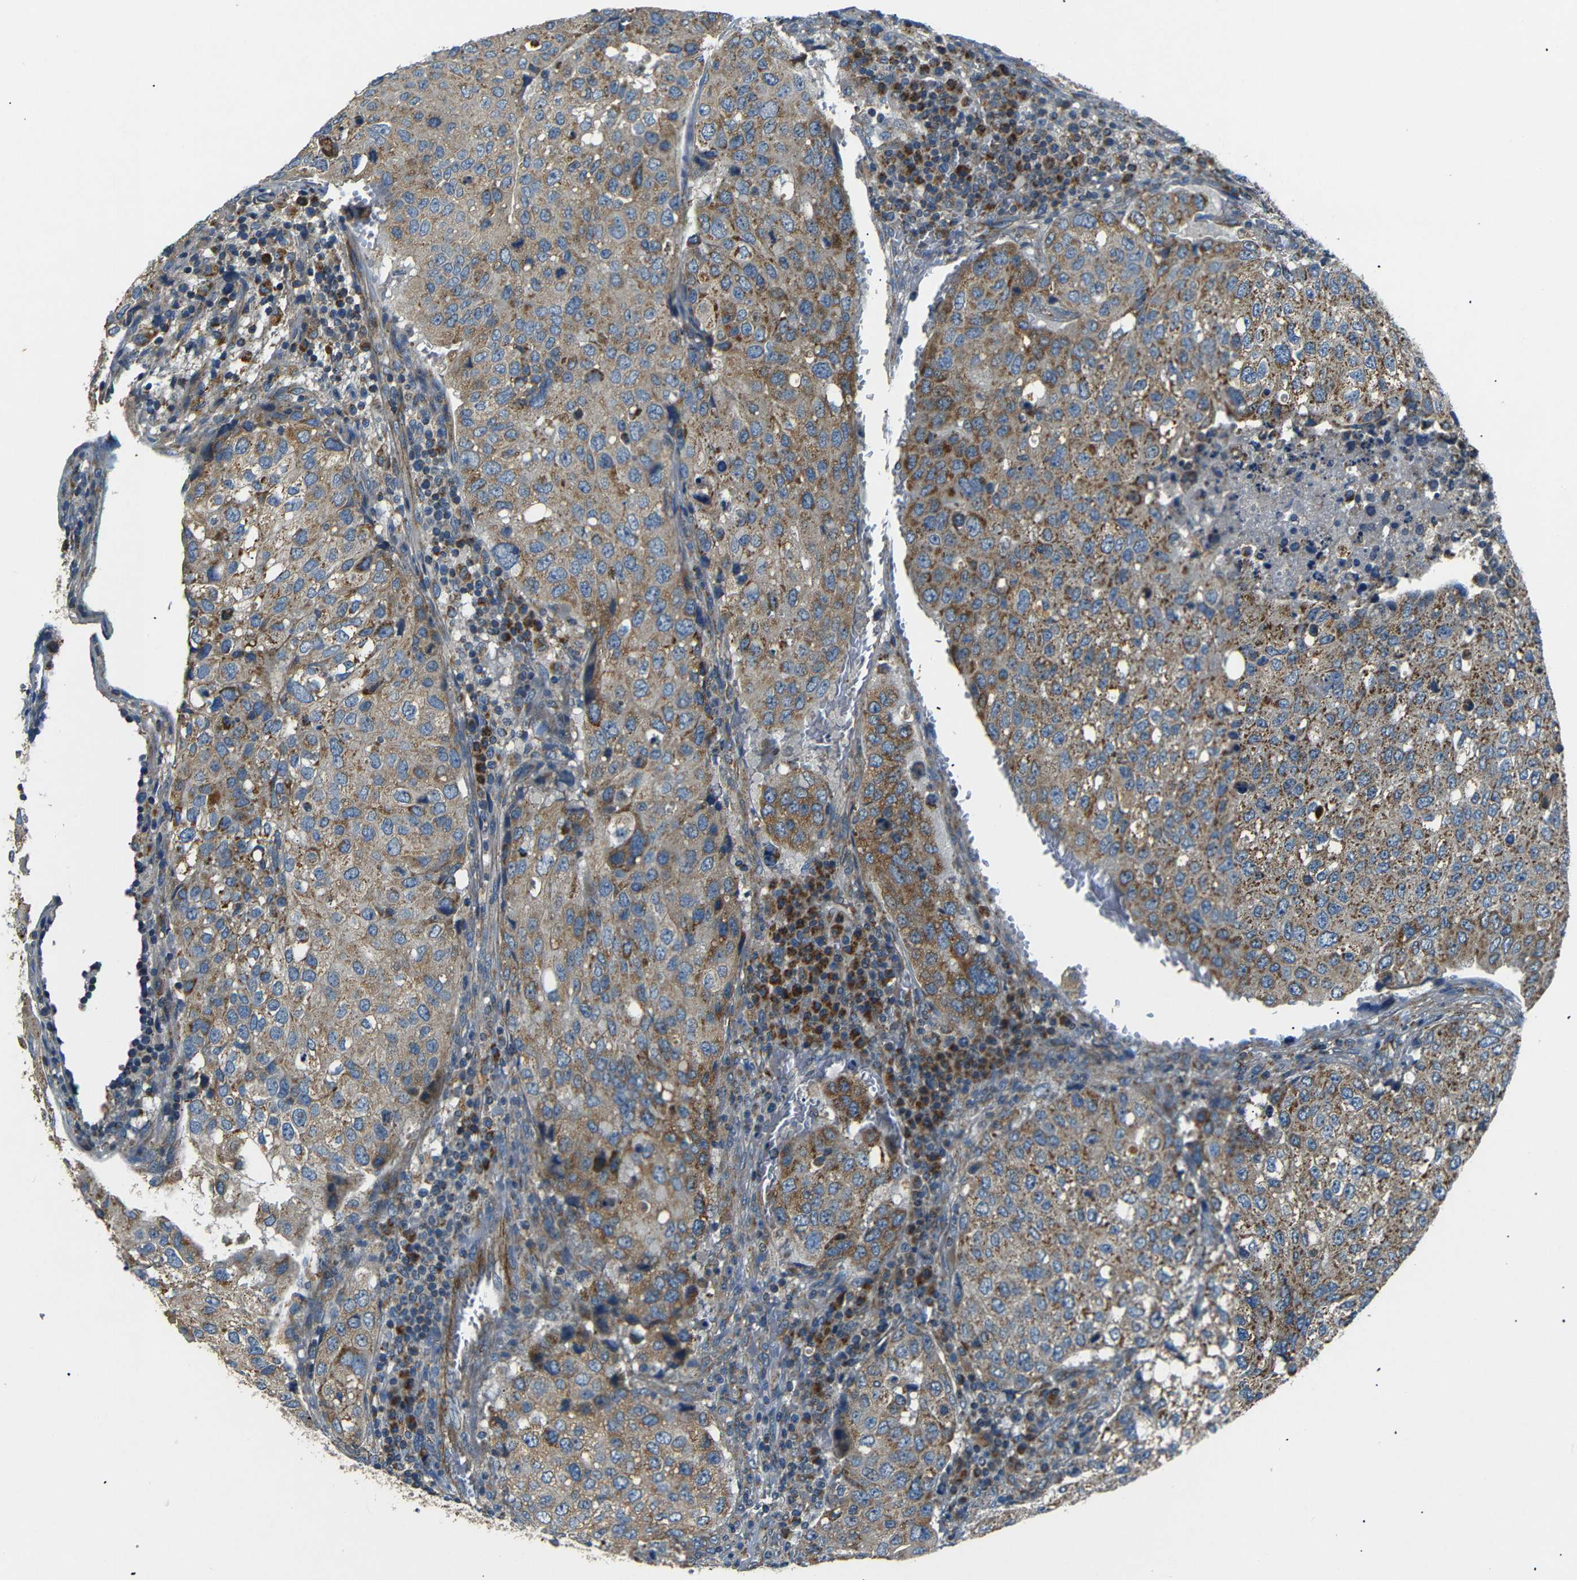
{"staining": {"intensity": "moderate", "quantity": ">75%", "location": "cytoplasmic/membranous"}, "tissue": "urothelial cancer", "cell_type": "Tumor cells", "image_type": "cancer", "snomed": [{"axis": "morphology", "description": "Urothelial carcinoma, High grade"}, {"axis": "topography", "description": "Lymph node"}, {"axis": "topography", "description": "Urinary bladder"}], "caption": "An image of human urothelial carcinoma (high-grade) stained for a protein shows moderate cytoplasmic/membranous brown staining in tumor cells. (DAB (3,3'-diaminobenzidine) IHC with brightfield microscopy, high magnification).", "gene": "NETO2", "patient": {"sex": "male", "age": 51}}